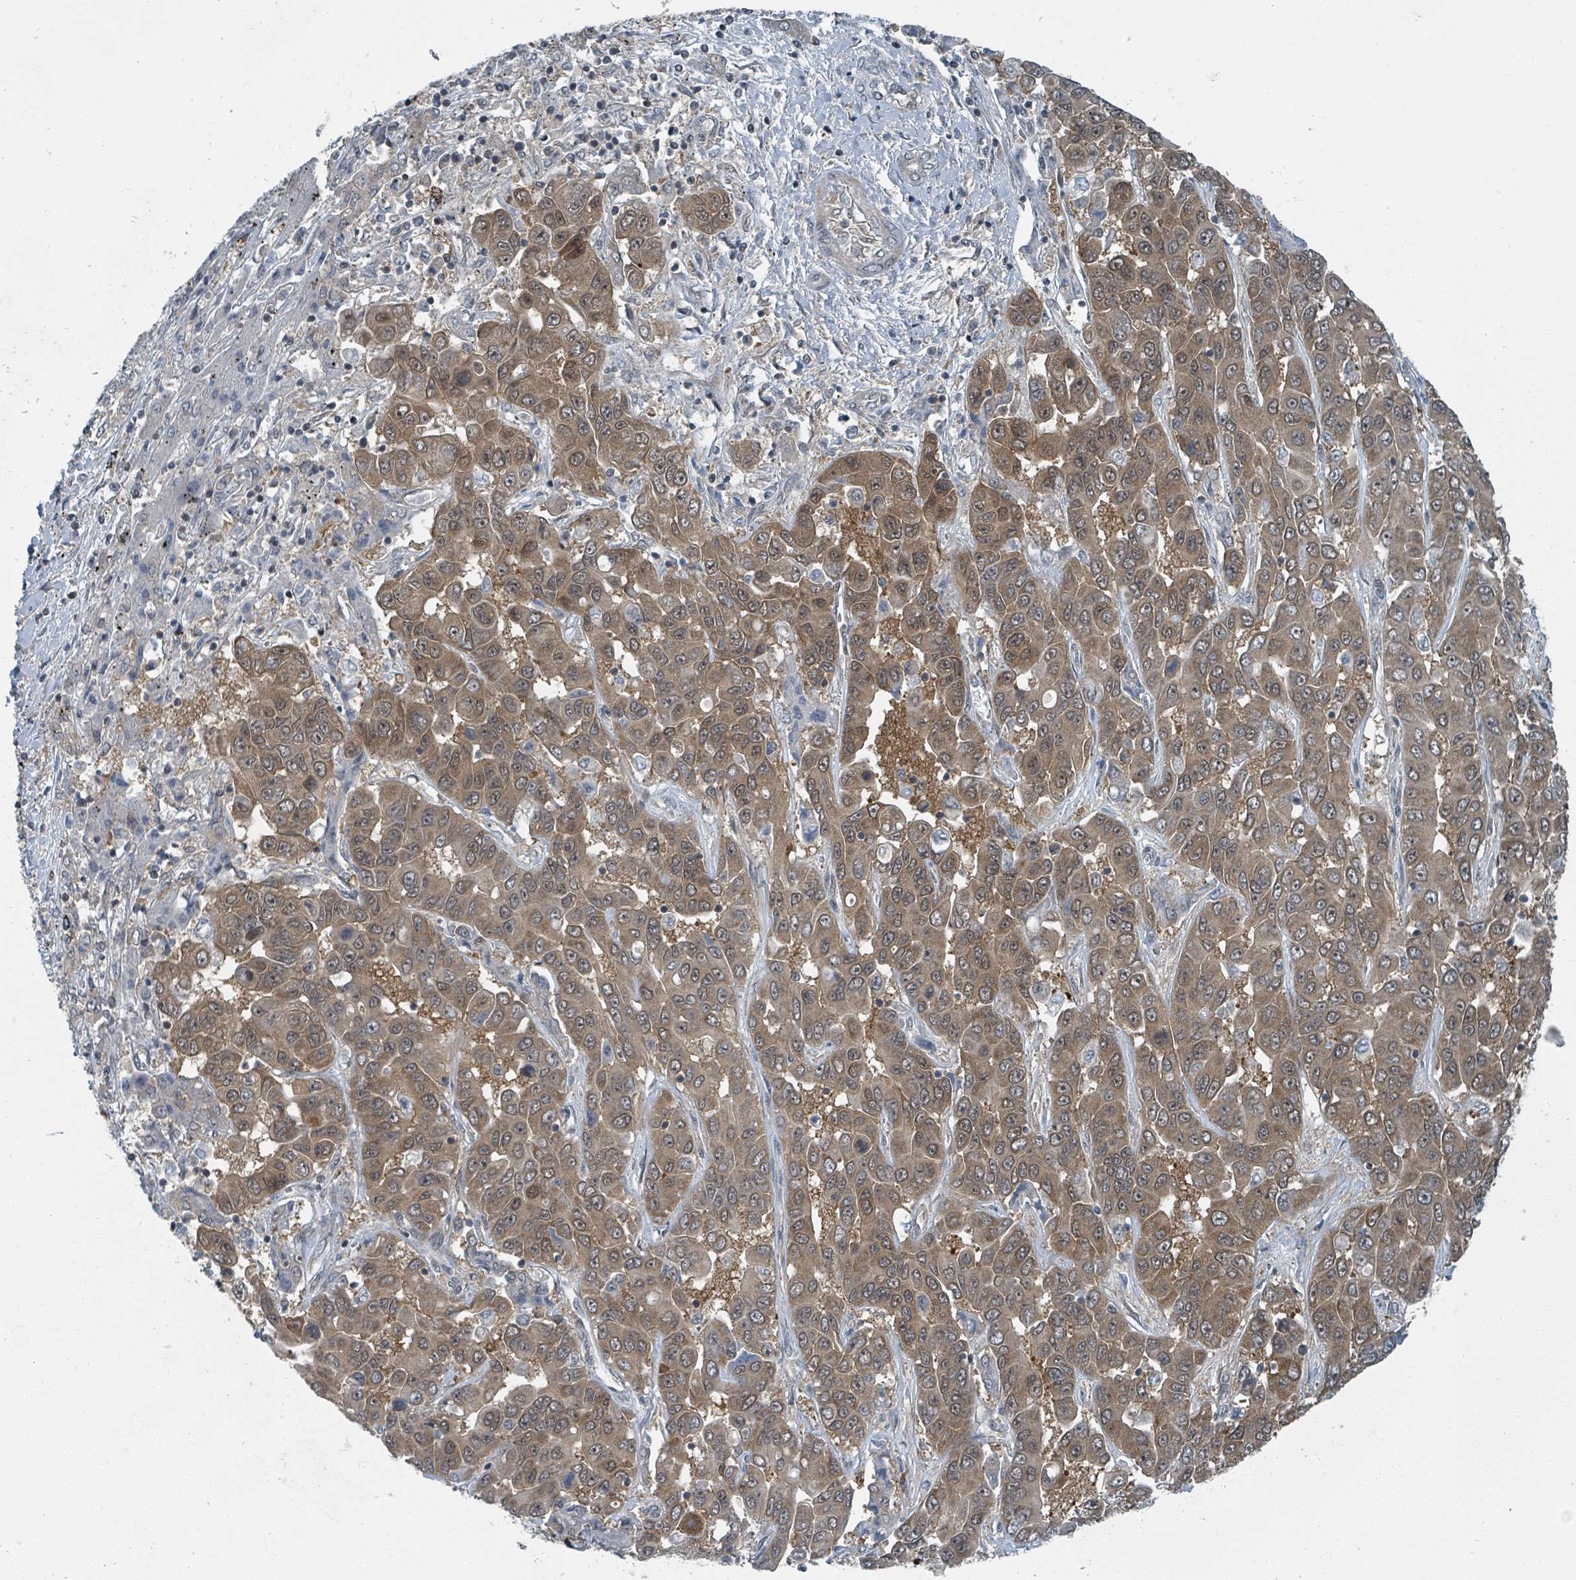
{"staining": {"intensity": "moderate", "quantity": ">75%", "location": "cytoplasmic/membranous,nuclear"}, "tissue": "liver cancer", "cell_type": "Tumor cells", "image_type": "cancer", "snomed": [{"axis": "morphology", "description": "Cholangiocarcinoma"}, {"axis": "topography", "description": "Liver"}], "caption": "Immunohistochemistry micrograph of neoplastic tissue: cholangiocarcinoma (liver) stained using immunohistochemistry (IHC) demonstrates medium levels of moderate protein expression localized specifically in the cytoplasmic/membranous and nuclear of tumor cells, appearing as a cytoplasmic/membranous and nuclear brown color.", "gene": "GOLGA7", "patient": {"sex": "female", "age": 52}}